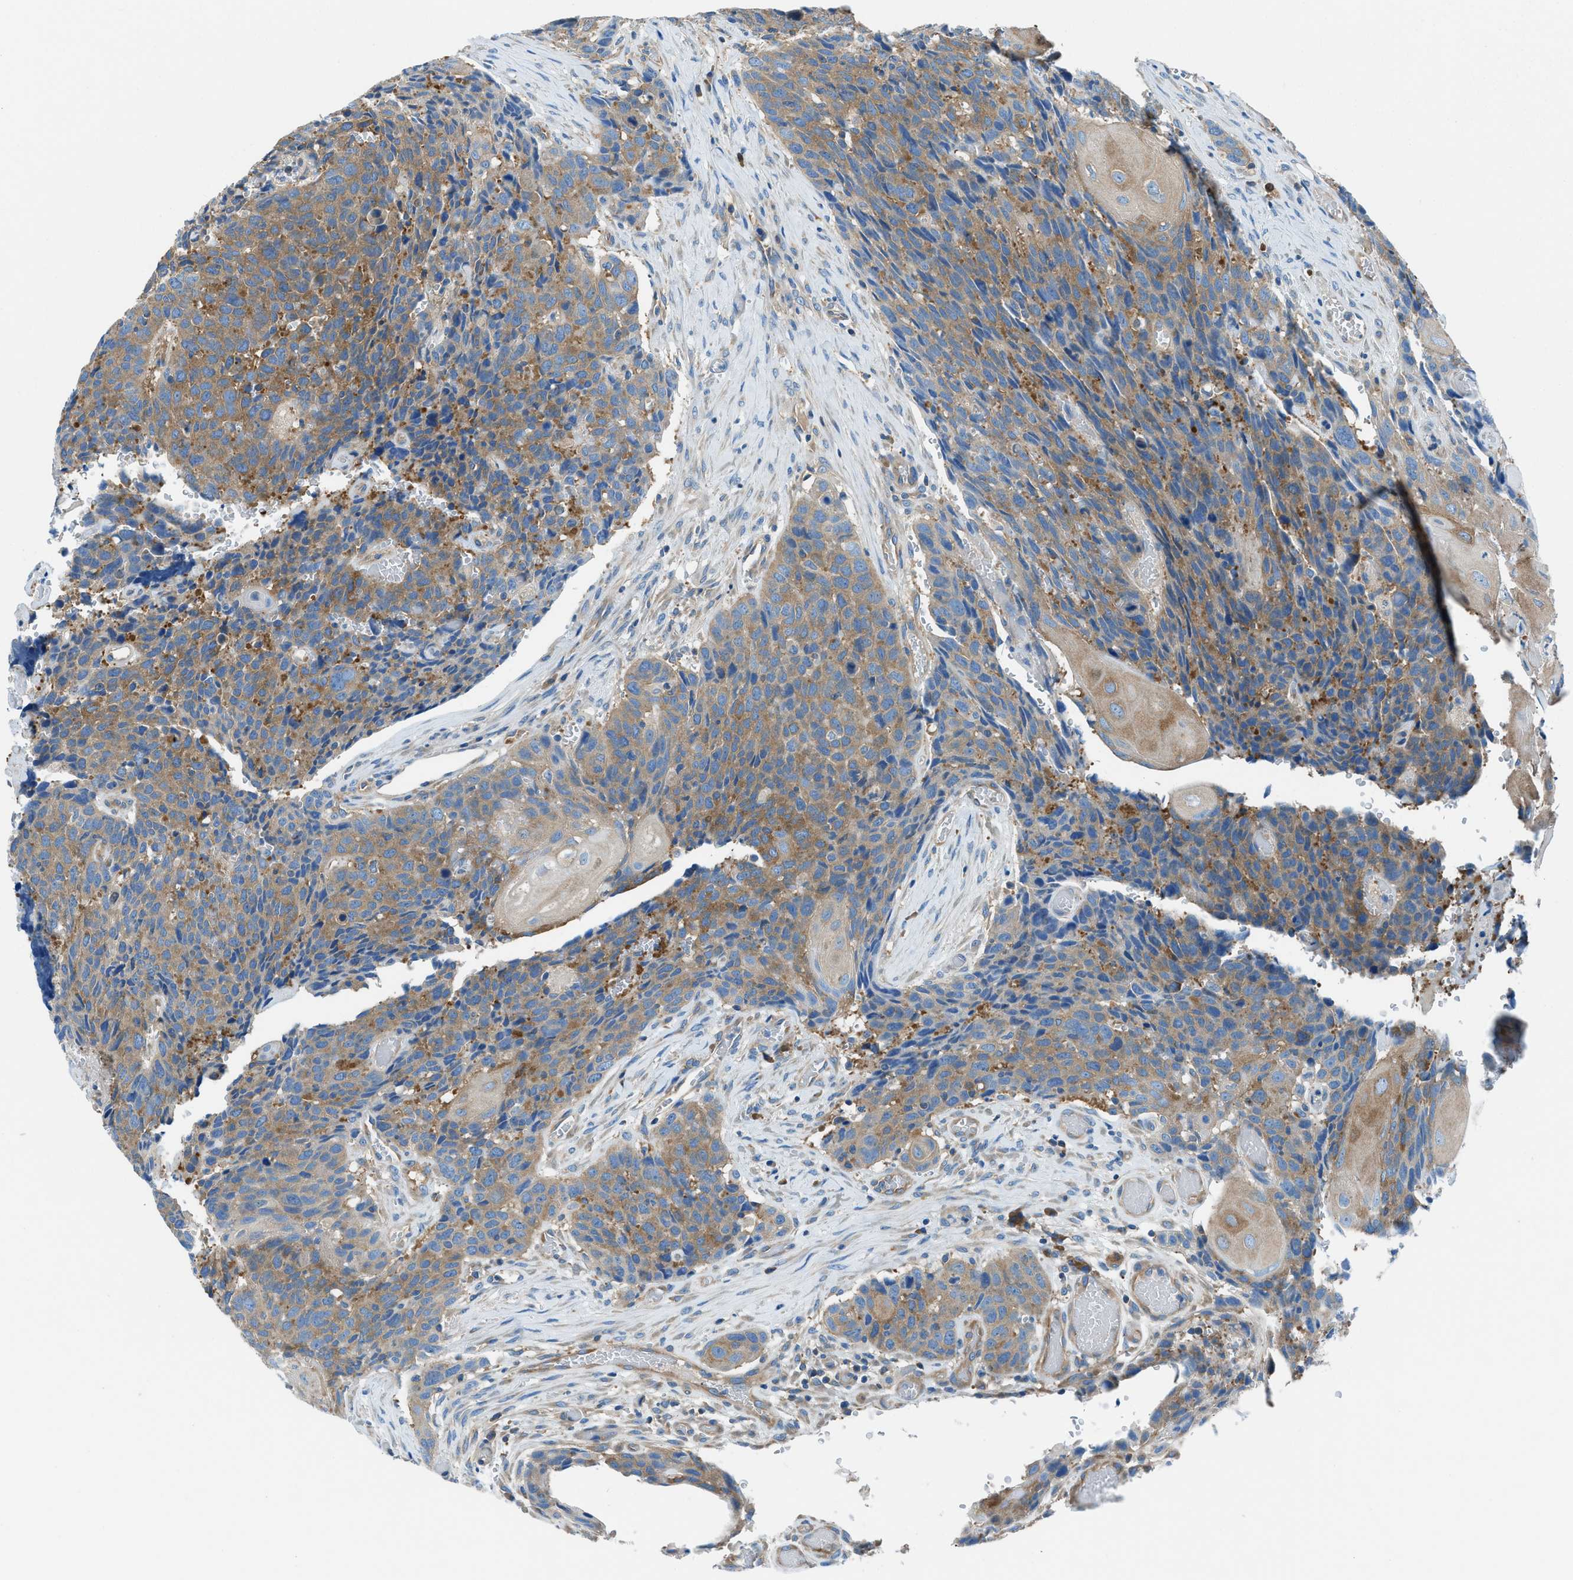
{"staining": {"intensity": "moderate", "quantity": ">75%", "location": "cytoplasmic/membranous"}, "tissue": "head and neck cancer", "cell_type": "Tumor cells", "image_type": "cancer", "snomed": [{"axis": "morphology", "description": "Squamous cell carcinoma, NOS"}, {"axis": "topography", "description": "Head-Neck"}], "caption": "Moderate cytoplasmic/membranous positivity is present in about >75% of tumor cells in head and neck cancer (squamous cell carcinoma).", "gene": "SARS1", "patient": {"sex": "male", "age": 66}}